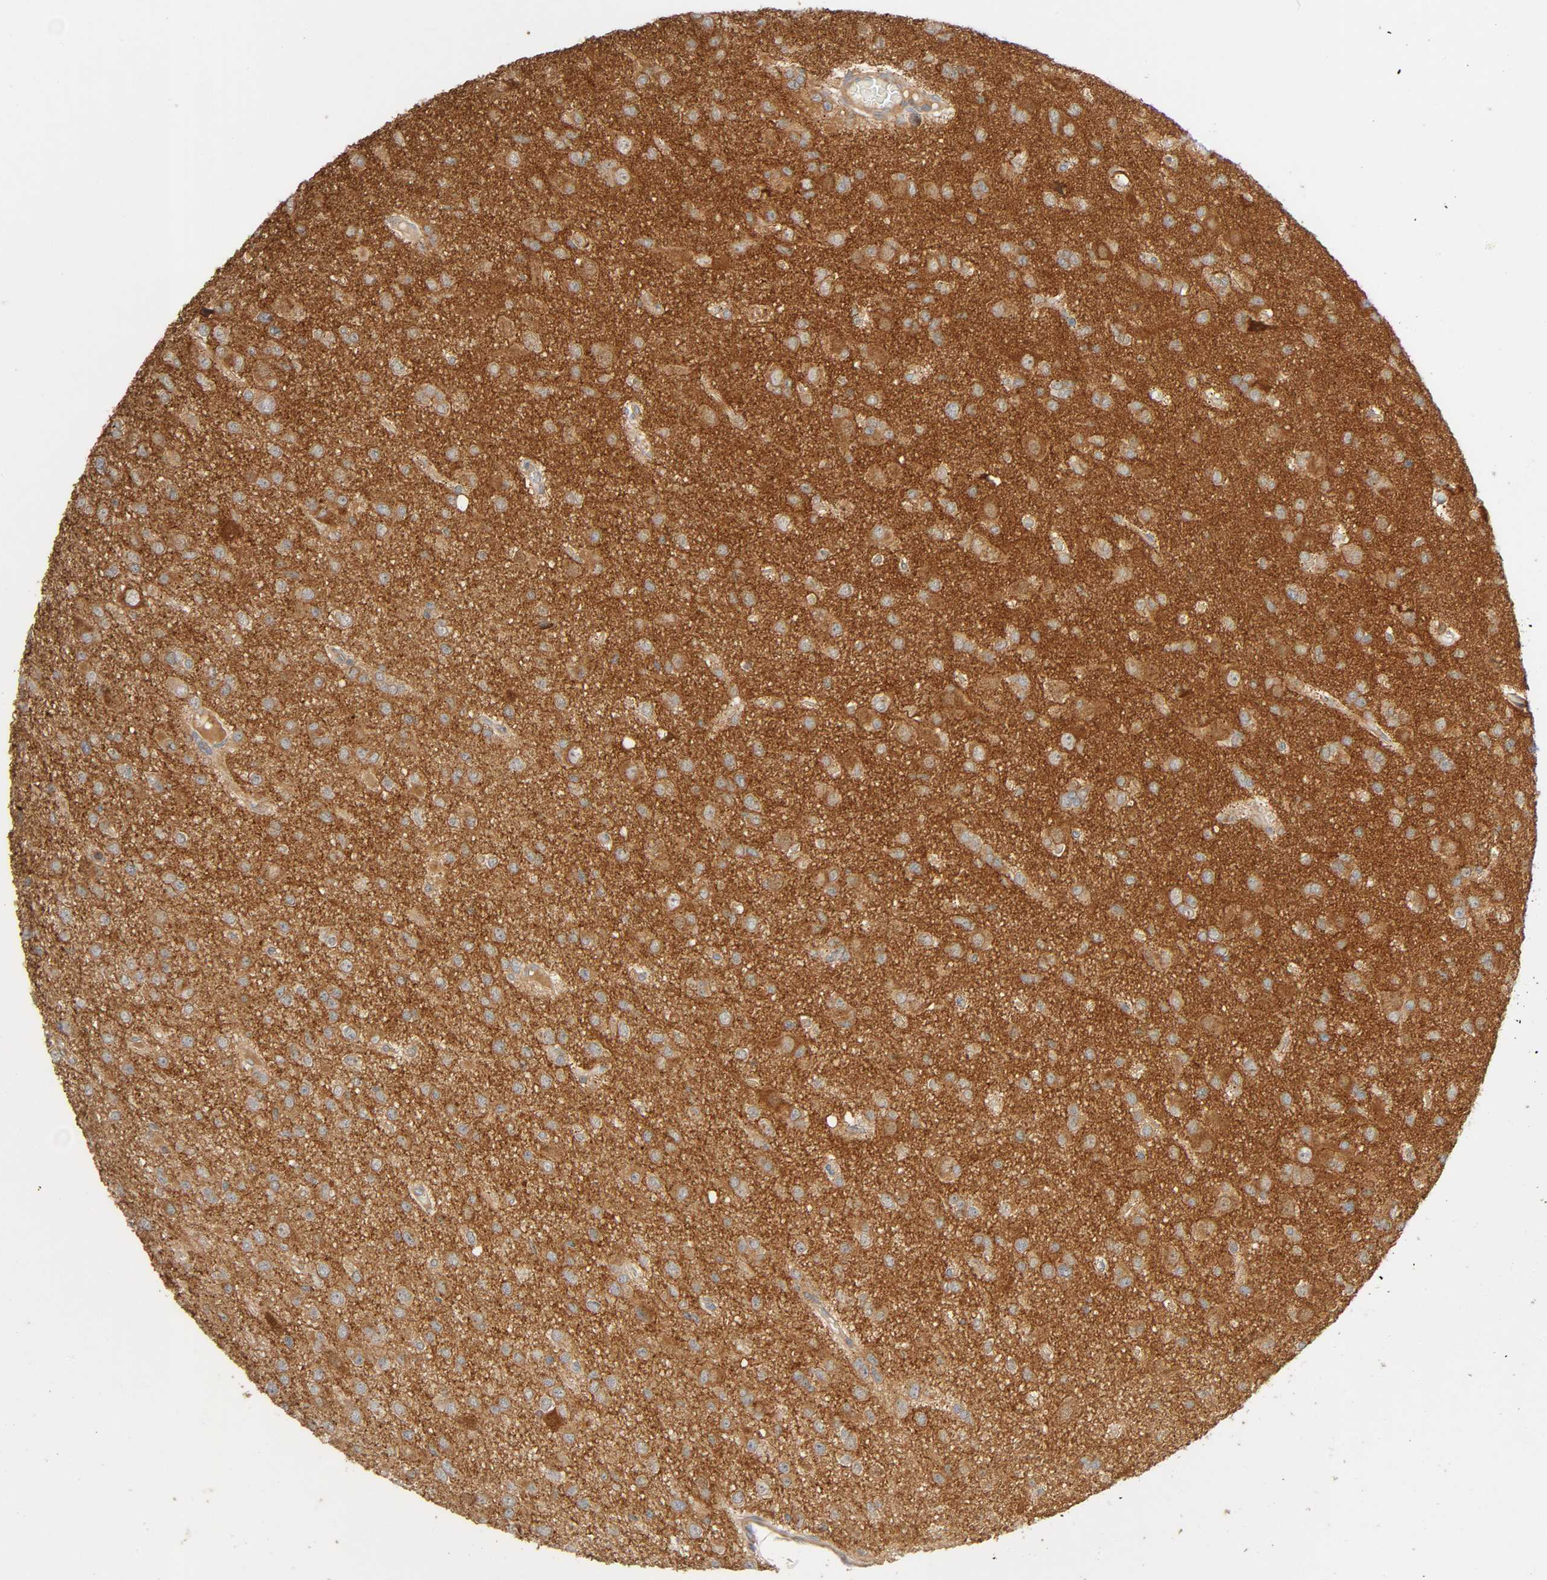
{"staining": {"intensity": "negative", "quantity": "none", "location": "none"}, "tissue": "glioma", "cell_type": "Tumor cells", "image_type": "cancer", "snomed": [{"axis": "morphology", "description": "Glioma, malignant, Low grade"}, {"axis": "topography", "description": "Brain"}], "caption": "Immunohistochemistry (IHC) of human malignant low-grade glioma exhibits no expression in tumor cells.", "gene": "SGSM1", "patient": {"sex": "male", "age": 42}}